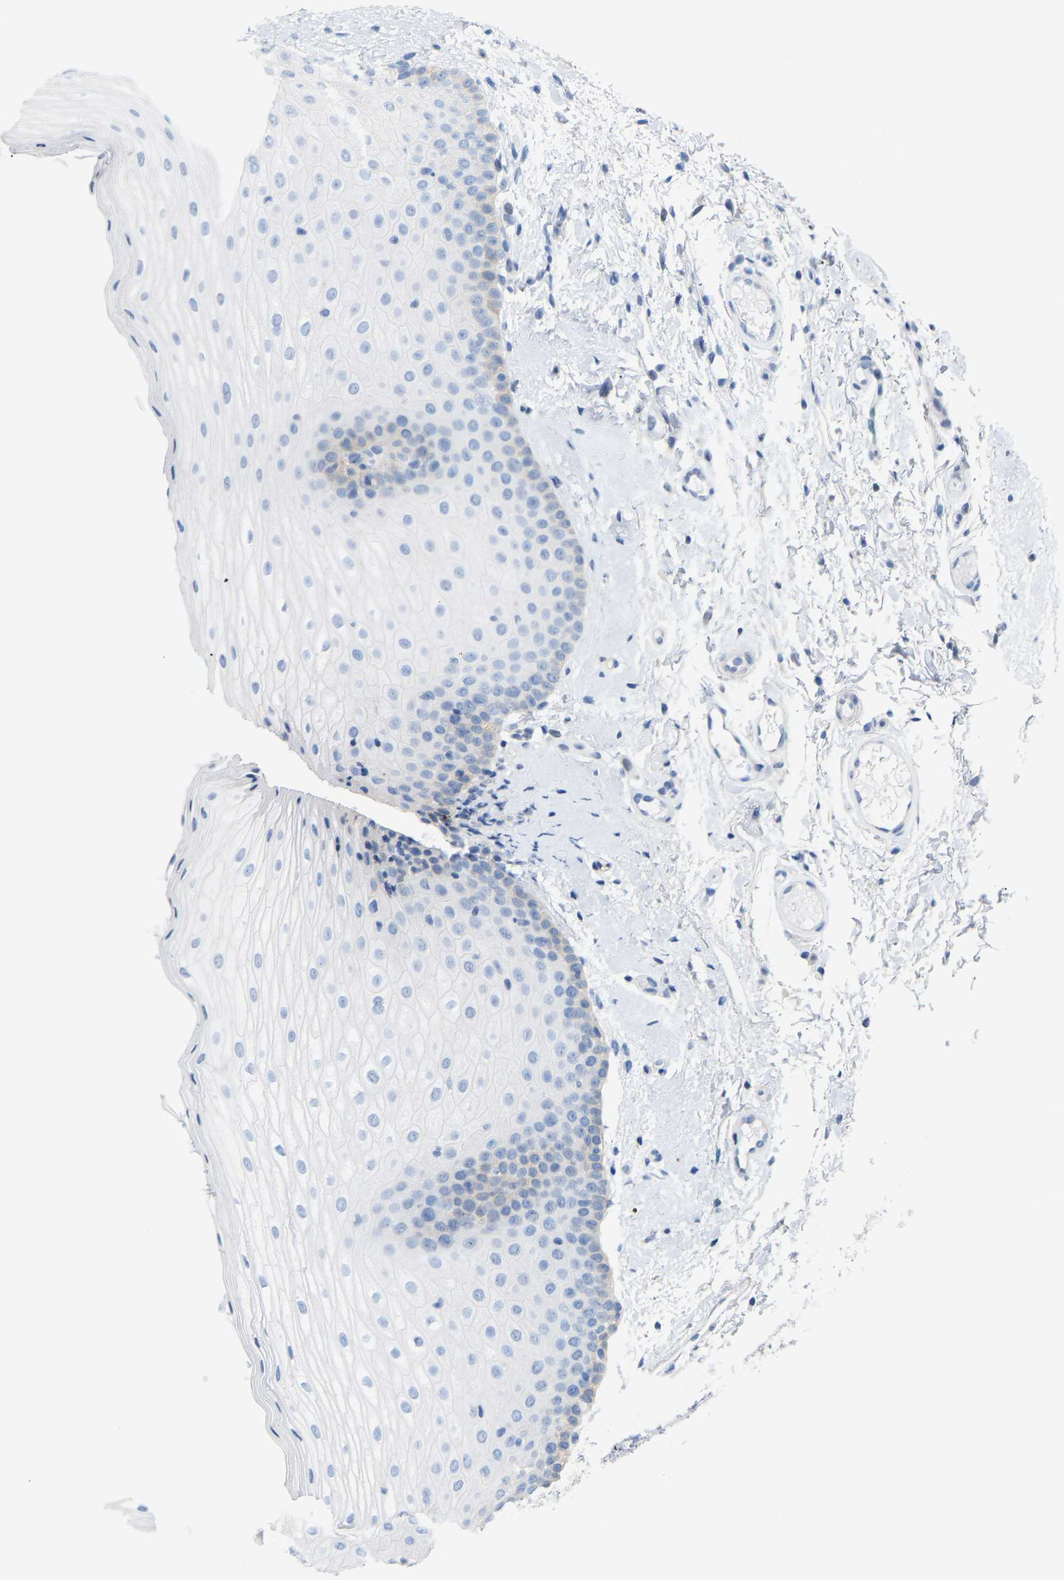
{"staining": {"intensity": "moderate", "quantity": "<25%", "location": "cytoplasmic/membranous"}, "tissue": "oral mucosa", "cell_type": "Squamous epithelial cells", "image_type": "normal", "snomed": [{"axis": "morphology", "description": "Normal tissue, NOS"}, {"axis": "topography", "description": "Skin"}, {"axis": "topography", "description": "Oral tissue"}], "caption": "Approximately <25% of squamous epithelial cells in unremarkable human oral mucosa show moderate cytoplasmic/membranous protein expression as visualized by brown immunohistochemical staining.", "gene": "ABTB2", "patient": {"sex": "male", "age": 84}}